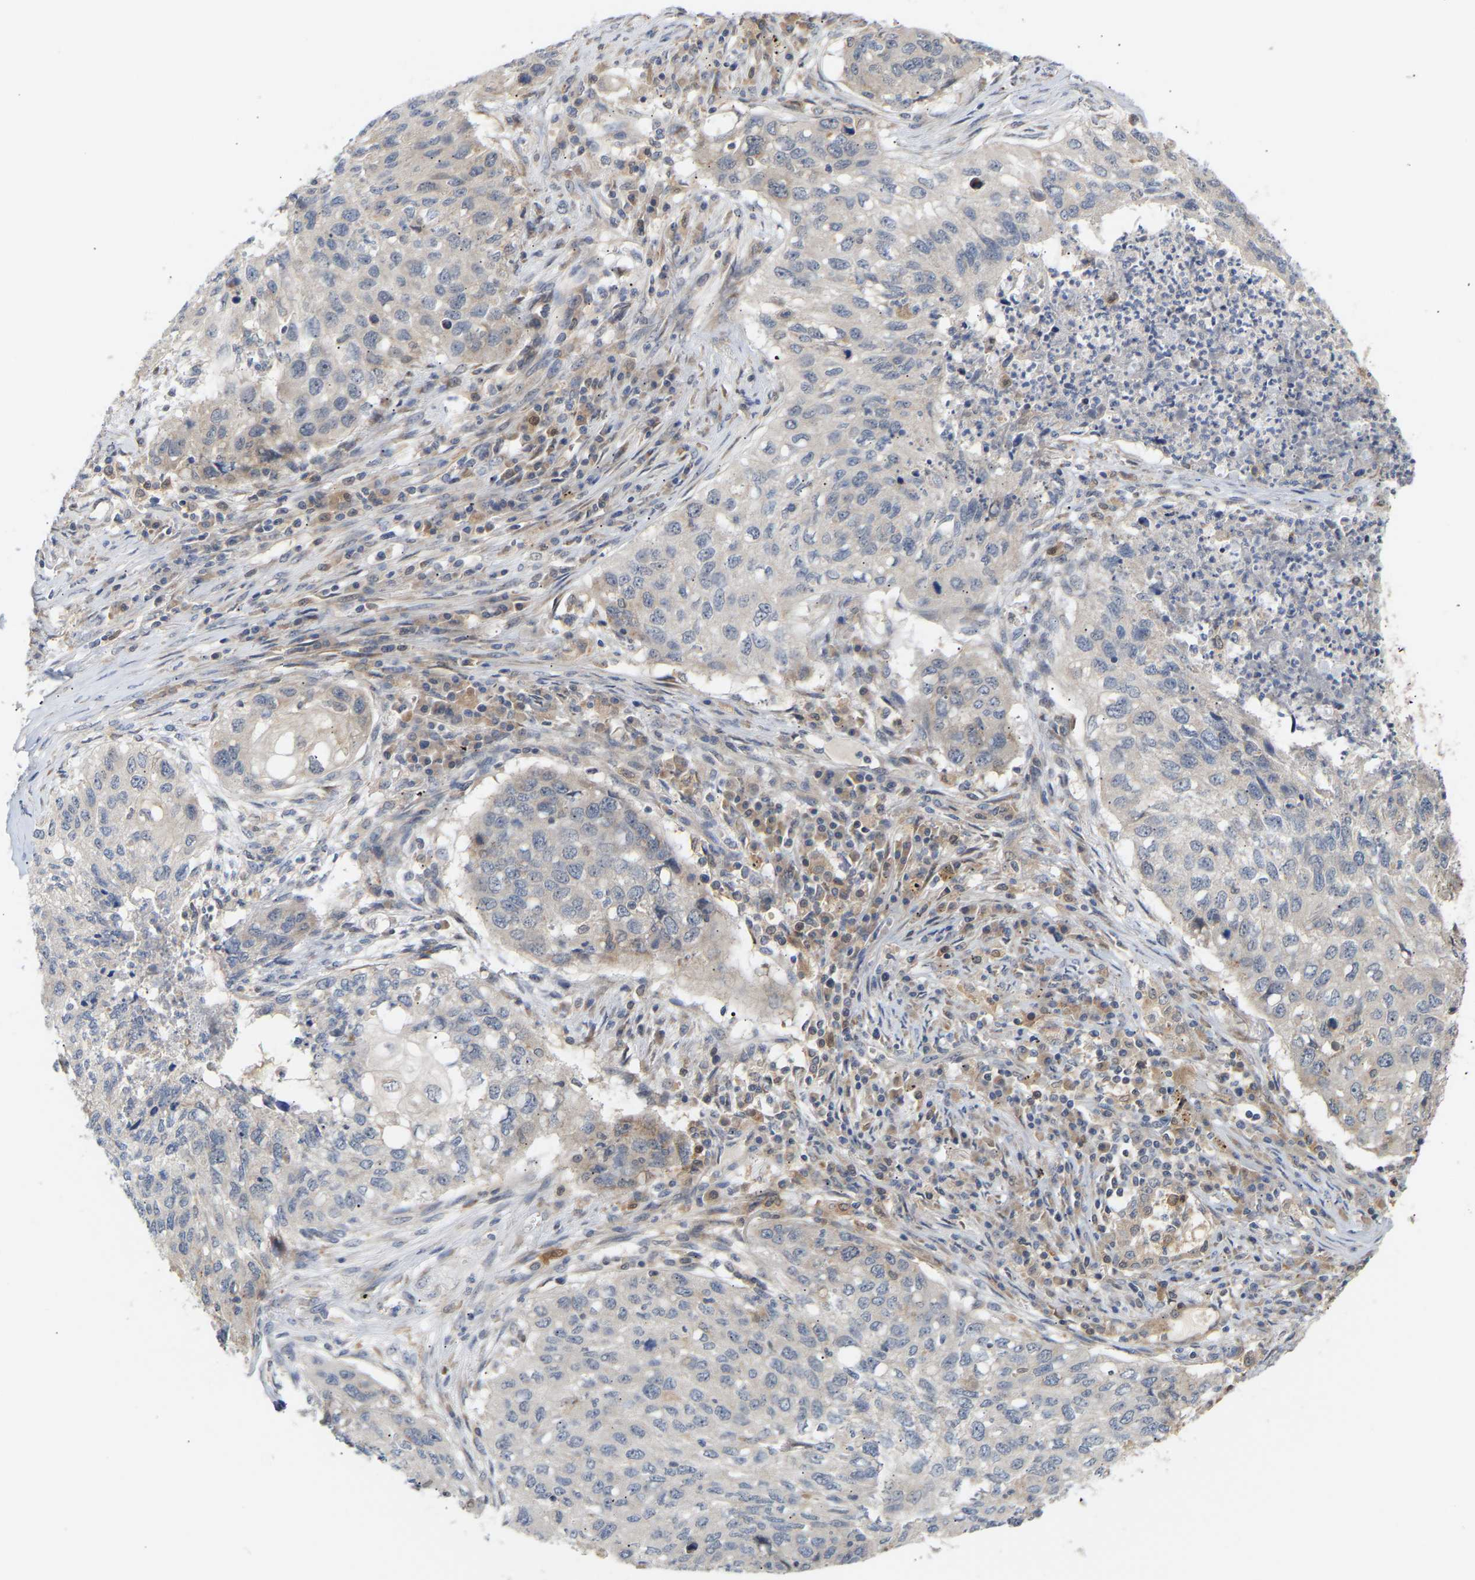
{"staining": {"intensity": "weak", "quantity": "<25%", "location": "cytoplasmic/membranous"}, "tissue": "lung cancer", "cell_type": "Tumor cells", "image_type": "cancer", "snomed": [{"axis": "morphology", "description": "Squamous cell carcinoma, NOS"}, {"axis": "topography", "description": "Lung"}], "caption": "The histopathology image displays no staining of tumor cells in squamous cell carcinoma (lung). The staining is performed using DAB (3,3'-diaminobenzidine) brown chromogen with nuclei counter-stained in using hematoxylin.", "gene": "TPMT", "patient": {"sex": "female", "age": 63}}